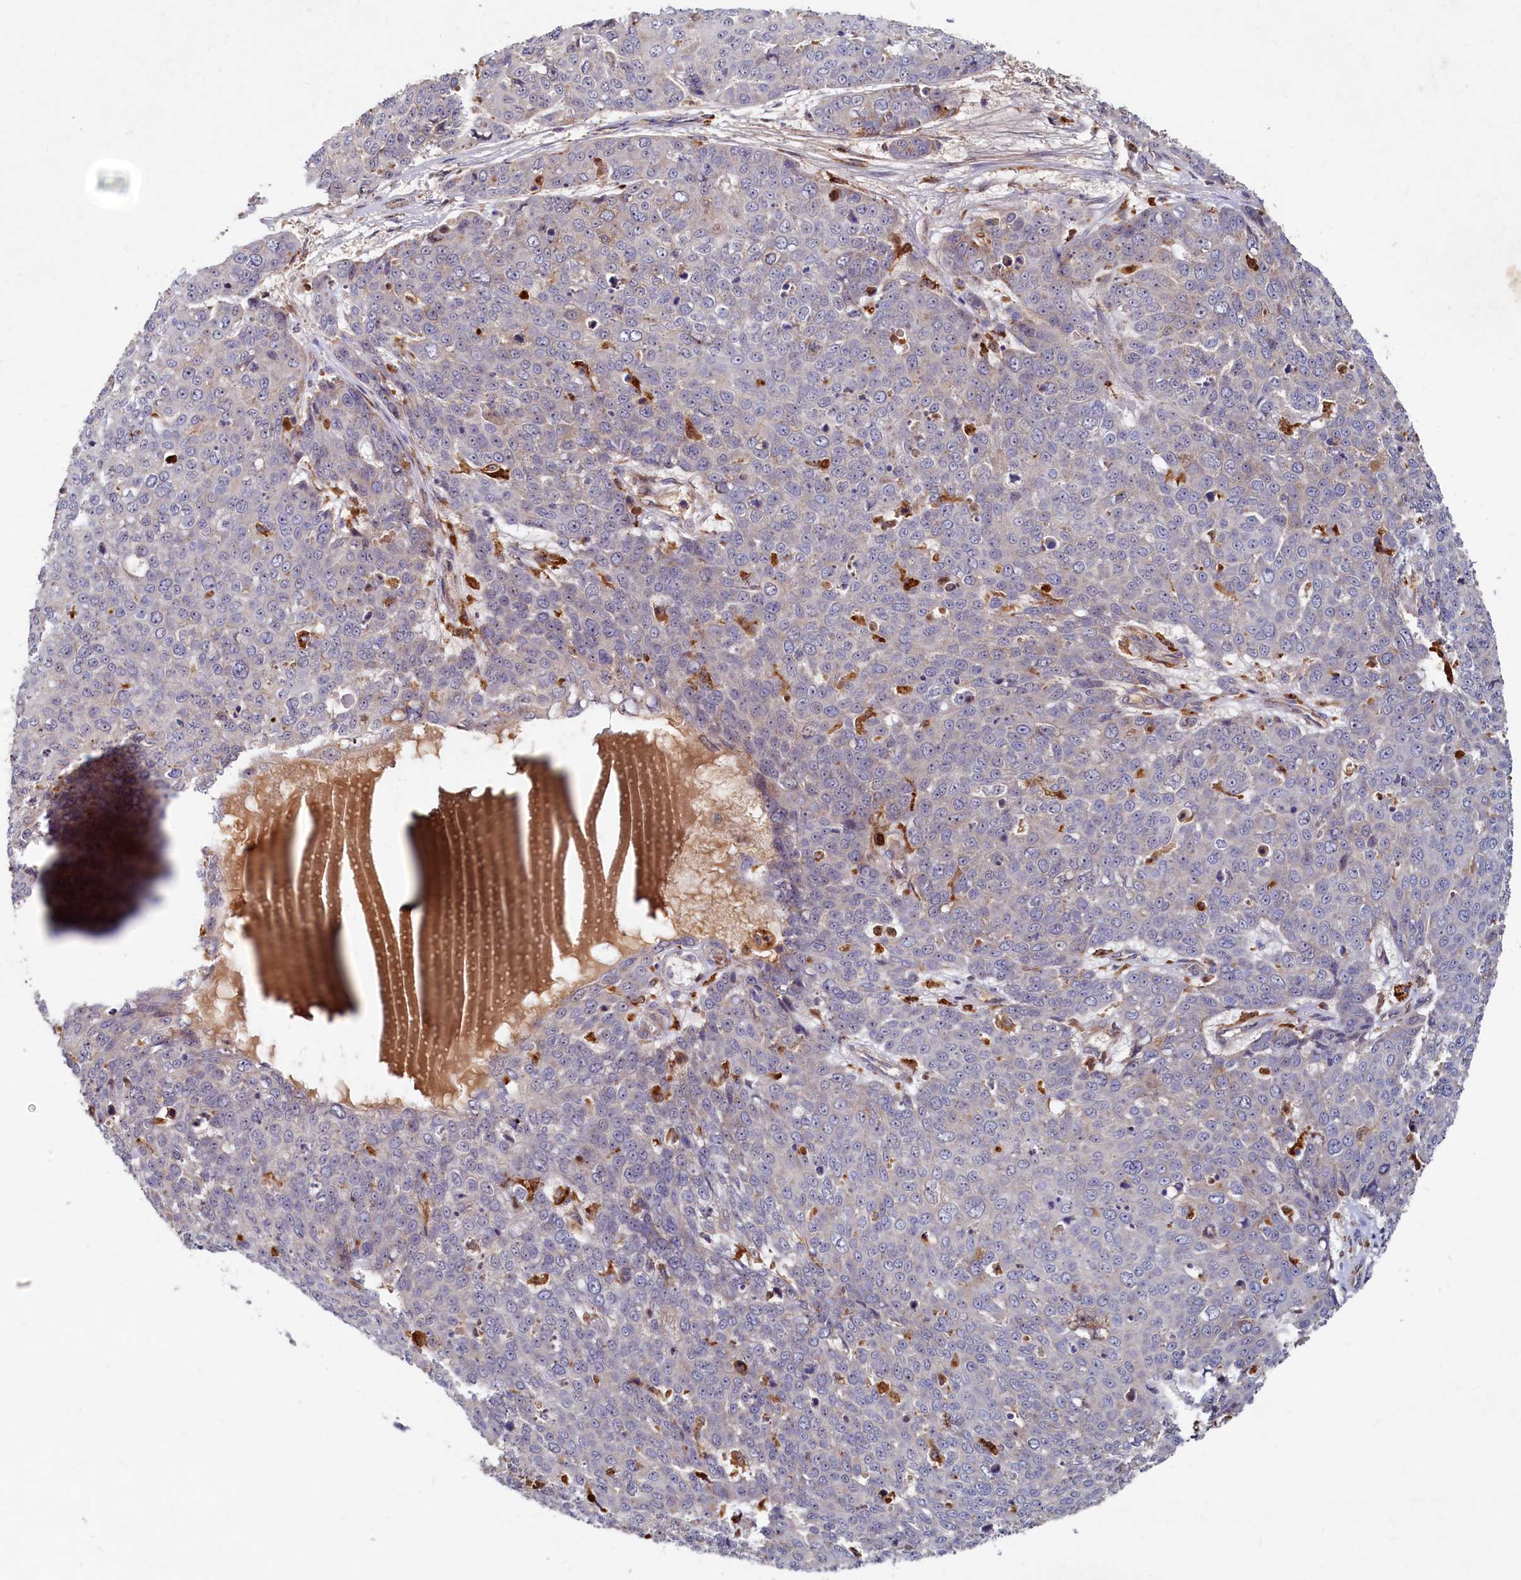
{"staining": {"intensity": "negative", "quantity": "none", "location": "none"}, "tissue": "skin cancer", "cell_type": "Tumor cells", "image_type": "cancer", "snomed": [{"axis": "morphology", "description": "Squamous cell carcinoma, NOS"}, {"axis": "topography", "description": "Skin"}], "caption": "A high-resolution photomicrograph shows immunohistochemistry staining of skin squamous cell carcinoma, which demonstrates no significant expression in tumor cells.", "gene": "RGS7BP", "patient": {"sex": "male", "age": 71}}